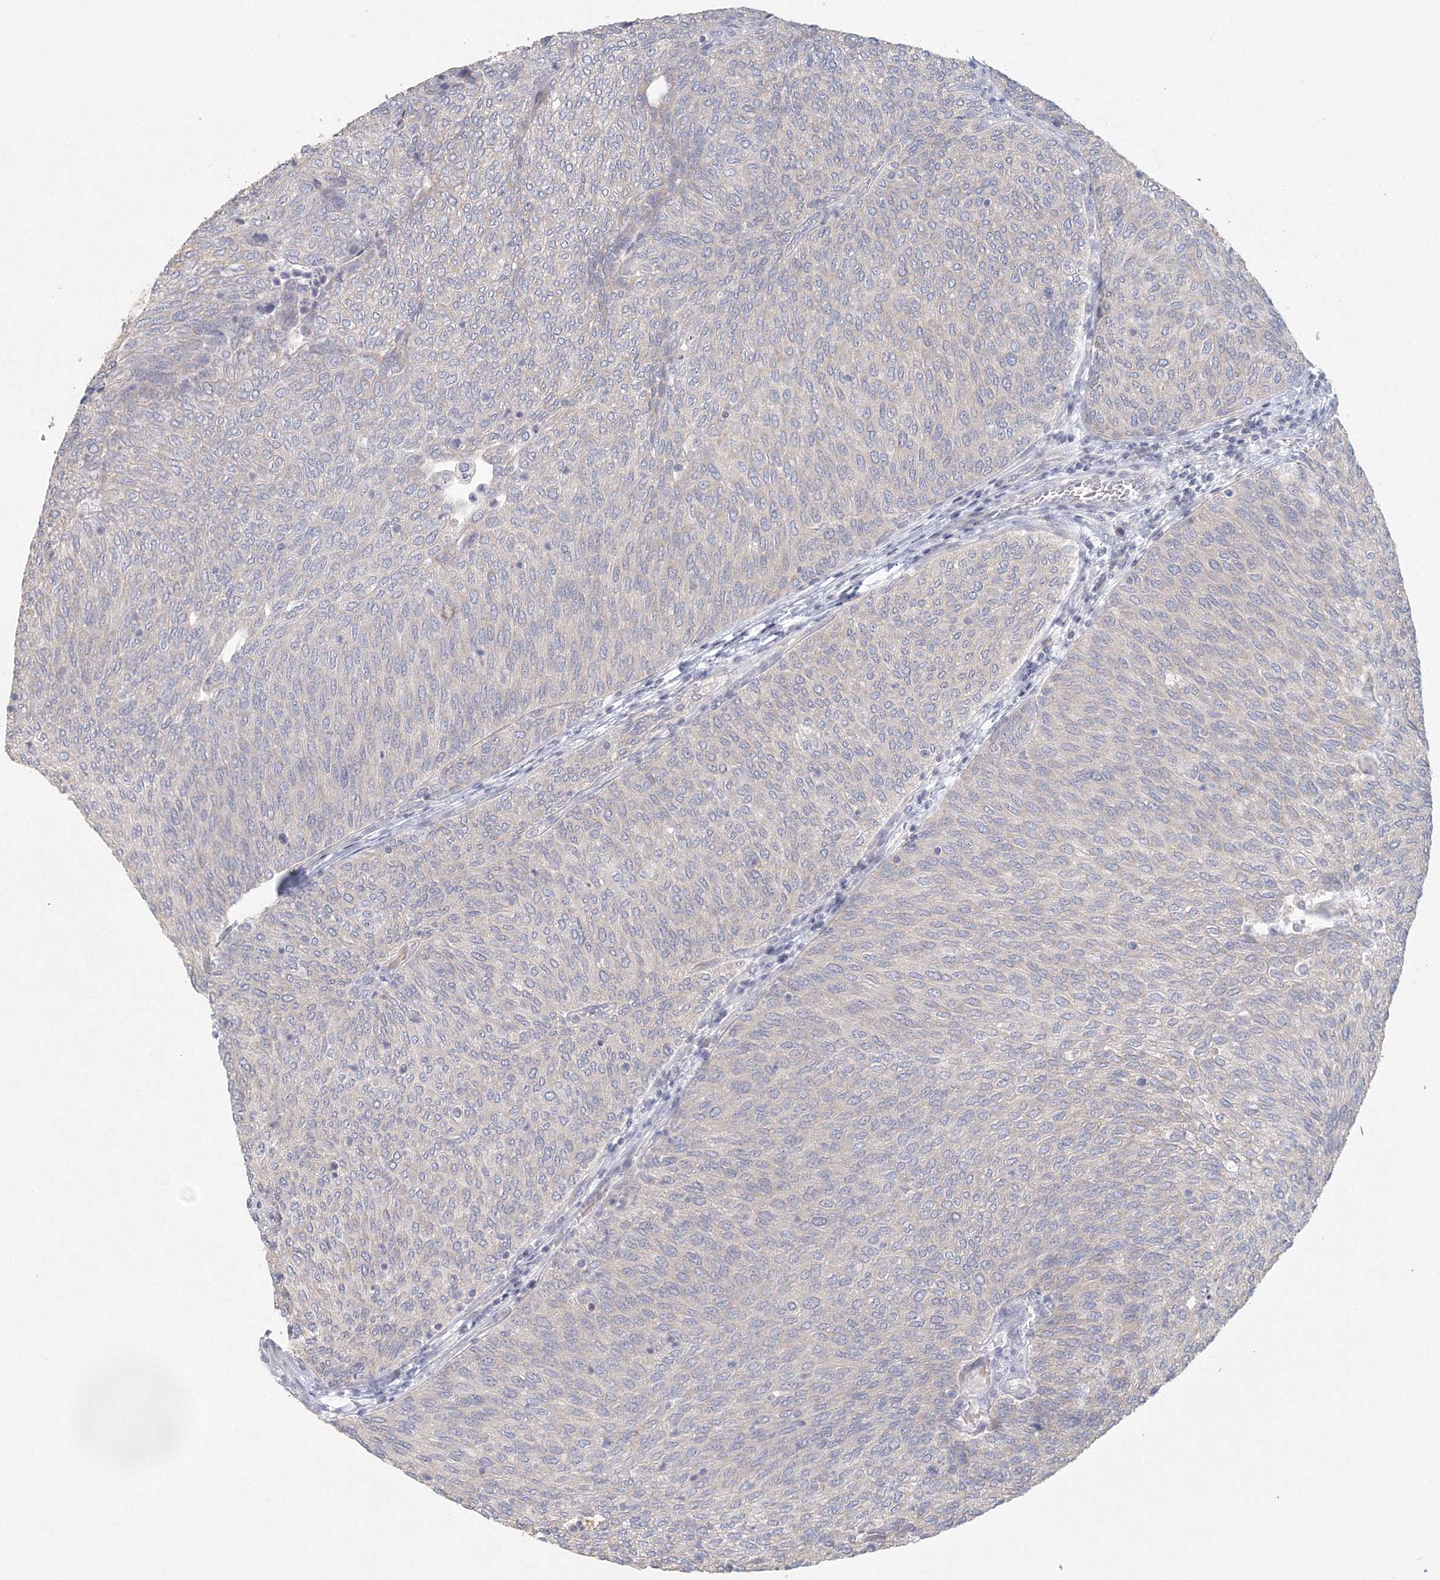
{"staining": {"intensity": "negative", "quantity": "none", "location": "none"}, "tissue": "urothelial cancer", "cell_type": "Tumor cells", "image_type": "cancer", "snomed": [{"axis": "morphology", "description": "Urothelial carcinoma, Low grade"}, {"axis": "topography", "description": "Urinary bladder"}], "caption": "Immunohistochemistry (IHC) micrograph of neoplastic tissue: human urothelial carcinoma (low-grade) stained with DAB (3,3'-diaminobenzidine) exhibits no significant protein expression in tumor cells.", "gene": "TACC2", "patient": {"sex": "female", "age": 79}}